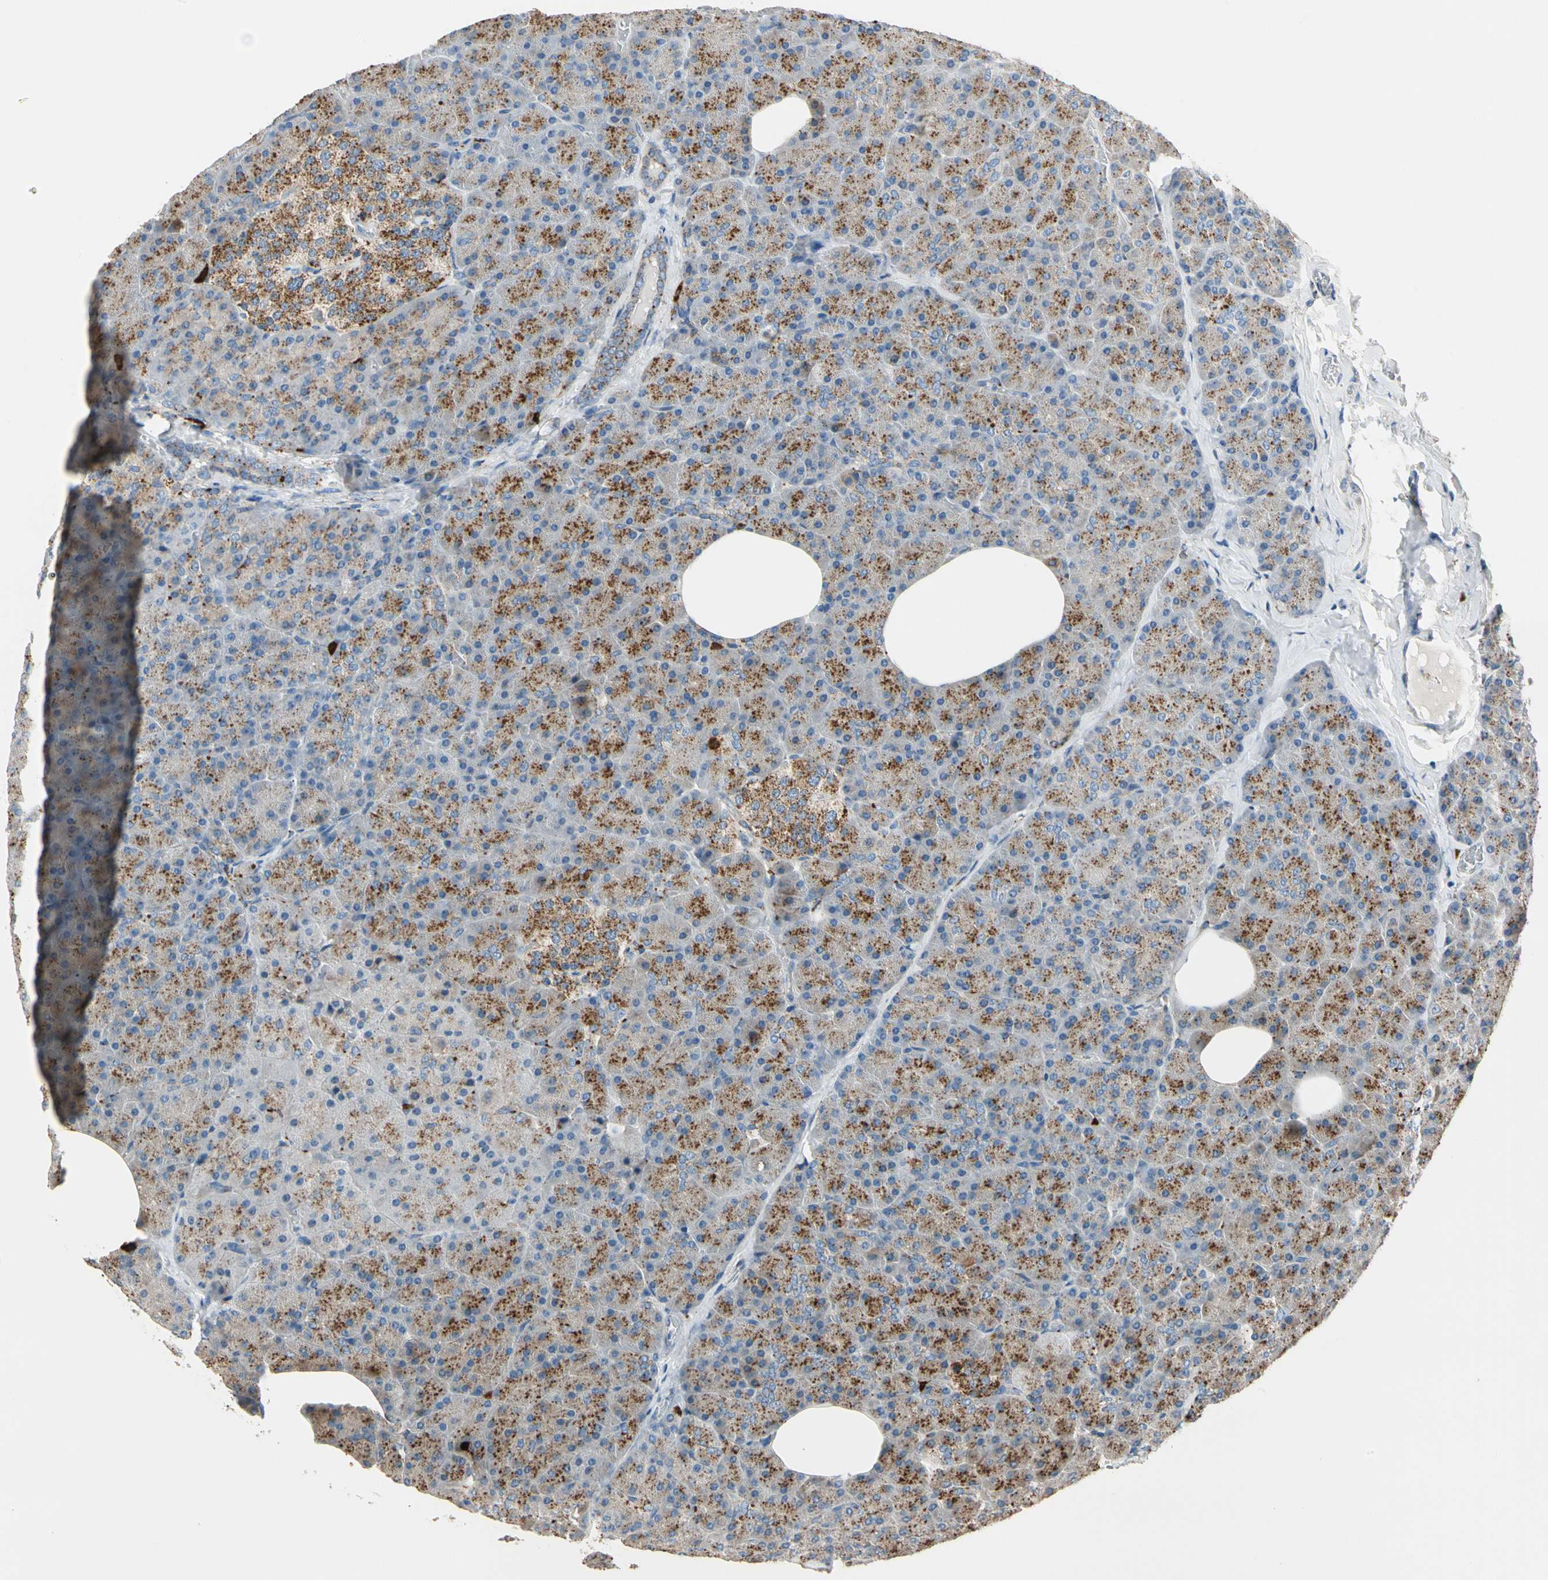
{"staining": {"intensity": "moderate", "quantity": ">75%", "location": "cytoplasmic/membranous"}, "tissue": "pancreas", "cell_type": "Exocrine glandular cells", "image_type": "normal", "snomed": [{"axis": "morphology", "description": "Normal tissue, NOS"}, {"axis": "topography", "description": "Pancreas"}], "caption": "Immunohistochemical staining of unremarkable human pancreas displays medium levels of moderate cytoplasmic/membranous staining in approximately >75% of exocrine glandular cells.", "gene": "GM2A", "patient": {"sex": "female", "age": 35}}